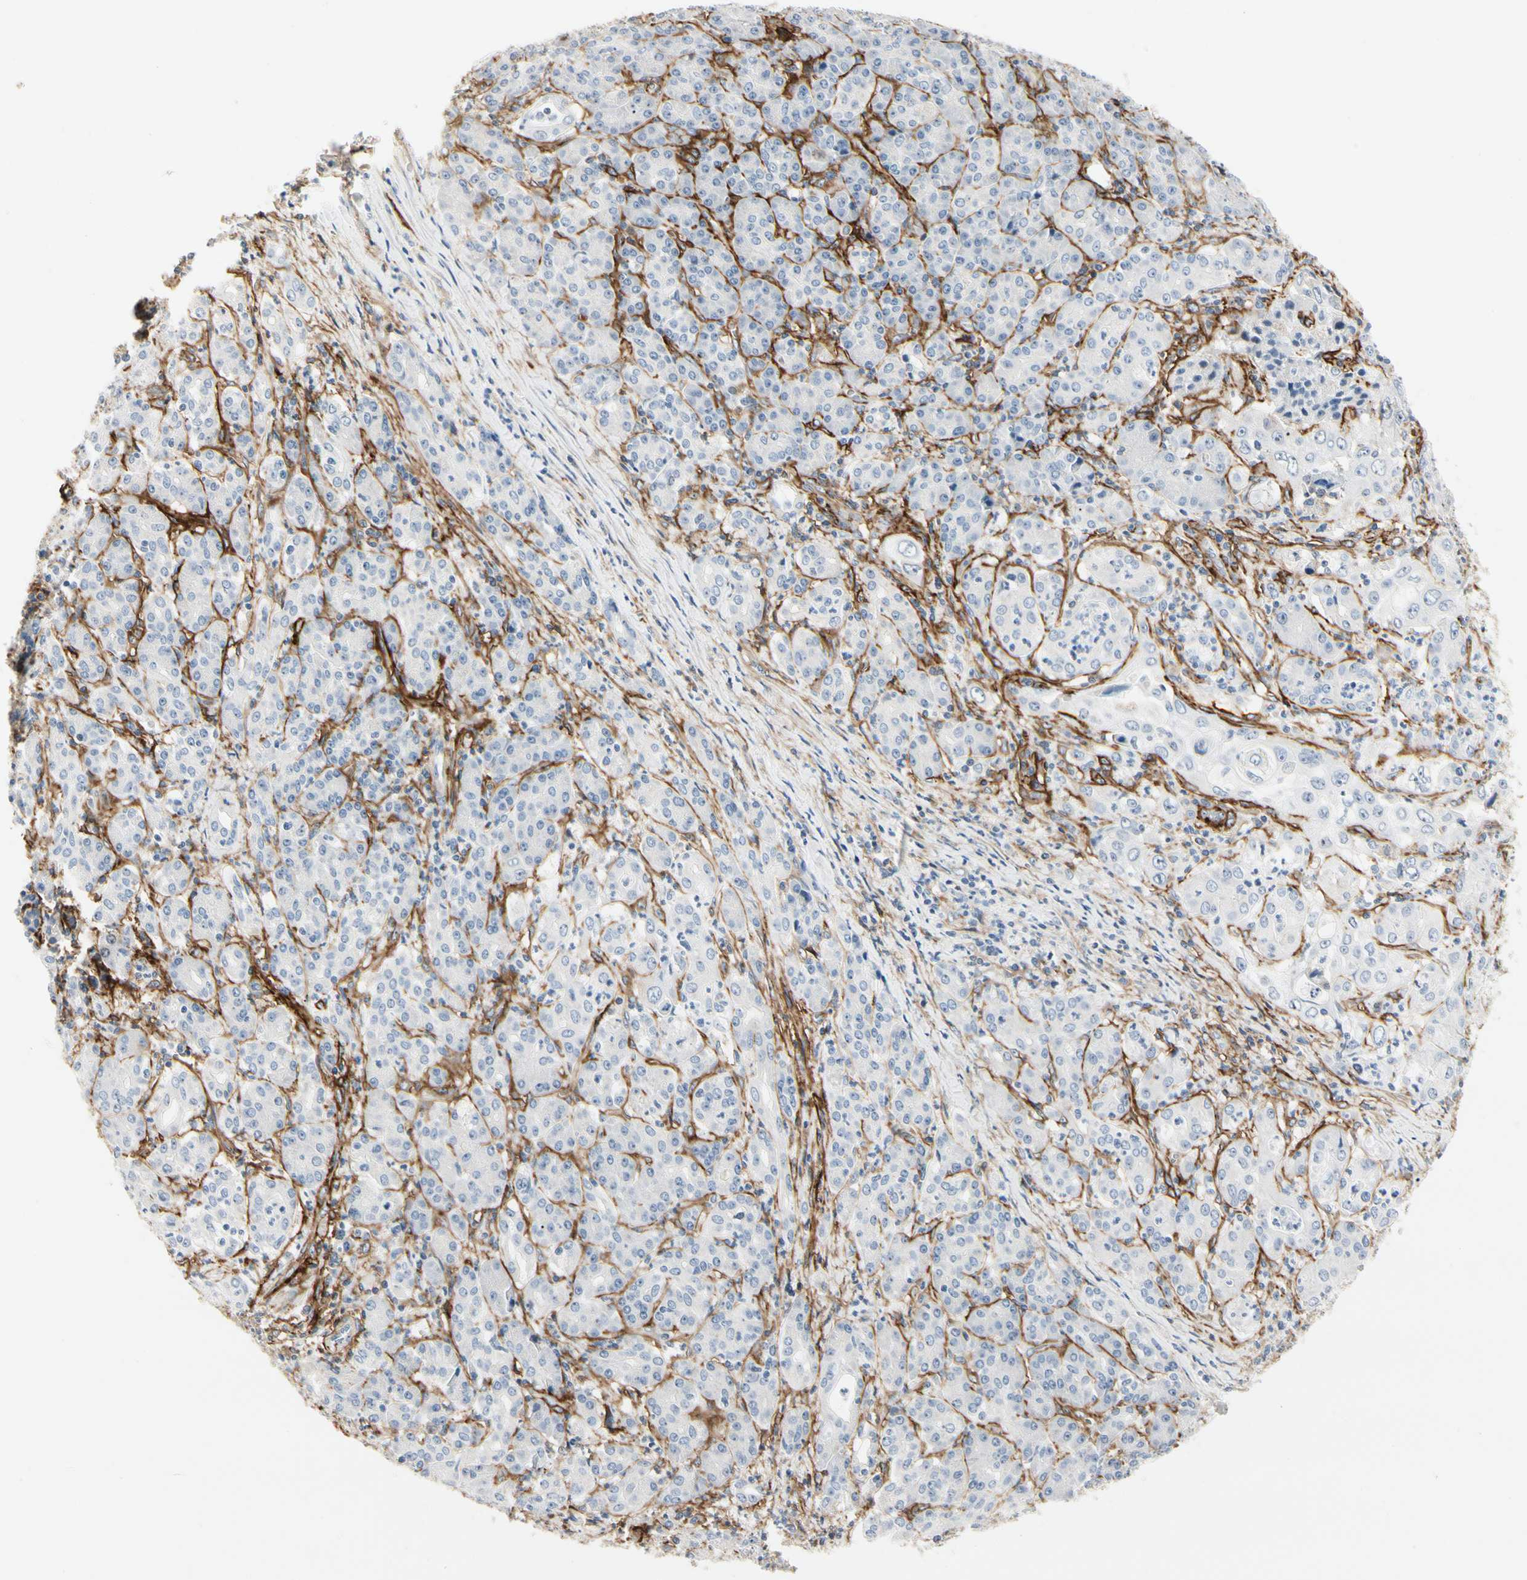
{"staining": {"intensity": "negative", "quantity": "none", "location": "none"}, "tissue": "pancreatic cancer", "cell_type": "Tumor cells", "image_type": "cancer", "snomed": [{"axis": "morphology", "description": "Adenocarcinoma, NOS"}, {"axis": "topography", "description": "Pancreas"}], "caption": "DAB (3,3'-diaminobenzidine) immunohistochemical staining of pancreatic cancer (adenocarcinoma) displays no significant staining in tumor cells. (DAB (3,3'-diaminobenzidine) immunohistochemistry visualized using brightfield microscopy, high magnification).", "gene": "GGT5", "patient": {"sex": "male", "age": 70}}